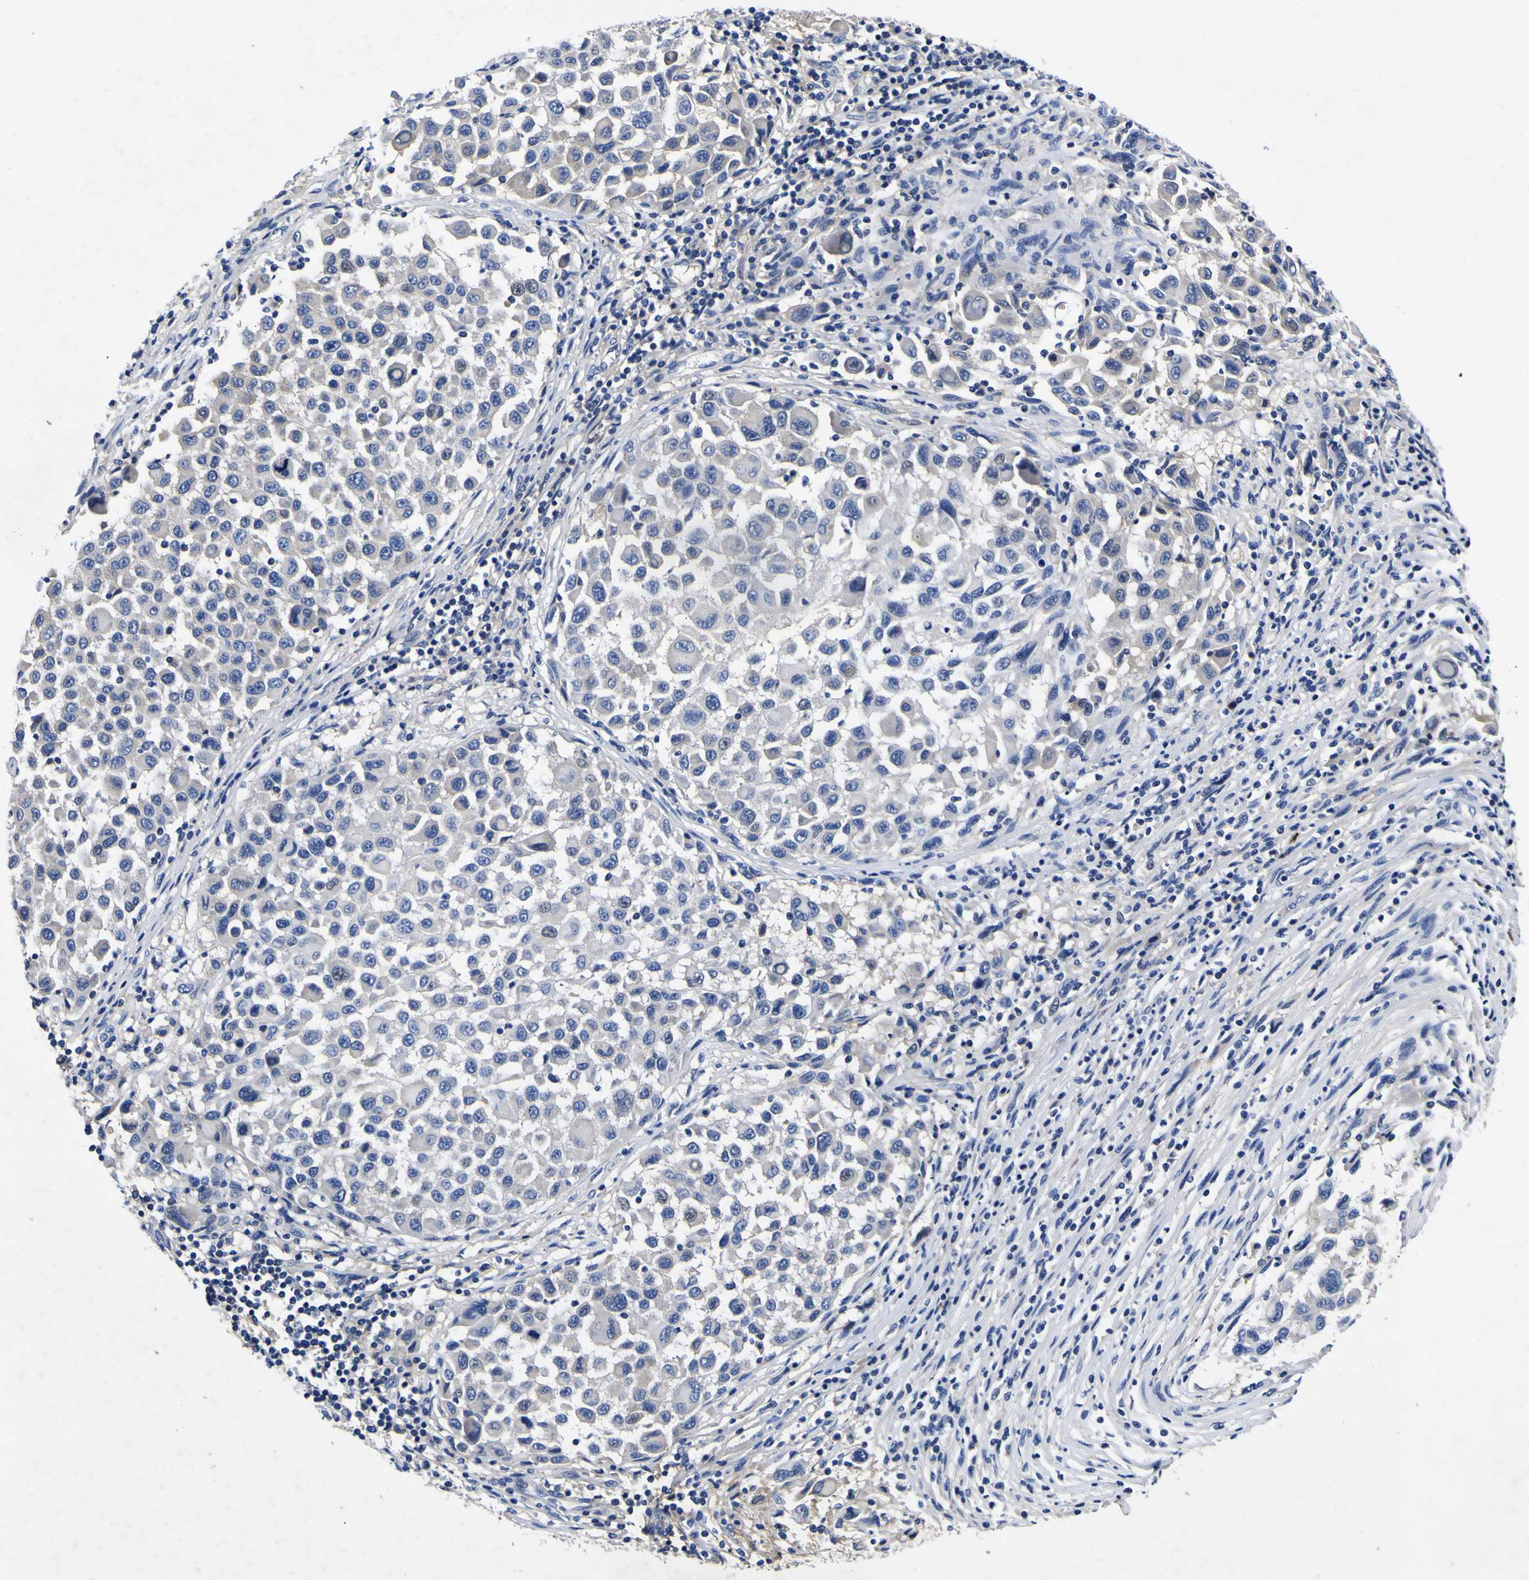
{"staining": {"intensity": "negative", "quantity": "none", "location": "none"}, "tissue": "melanoma", "cell_type": "Tumor cells", "image_type": "cancer", "snomed": [{"axis": "morphology", "description": "Malignant melanoma, Metastatic site"}, {"axis": "topography", "description": "Lymph node"}], "caption": "IHC of melanoma demonstrates no expression in tumor cells.", "gene": "VASN", "patient": {"sex": "male", "age": 61}}